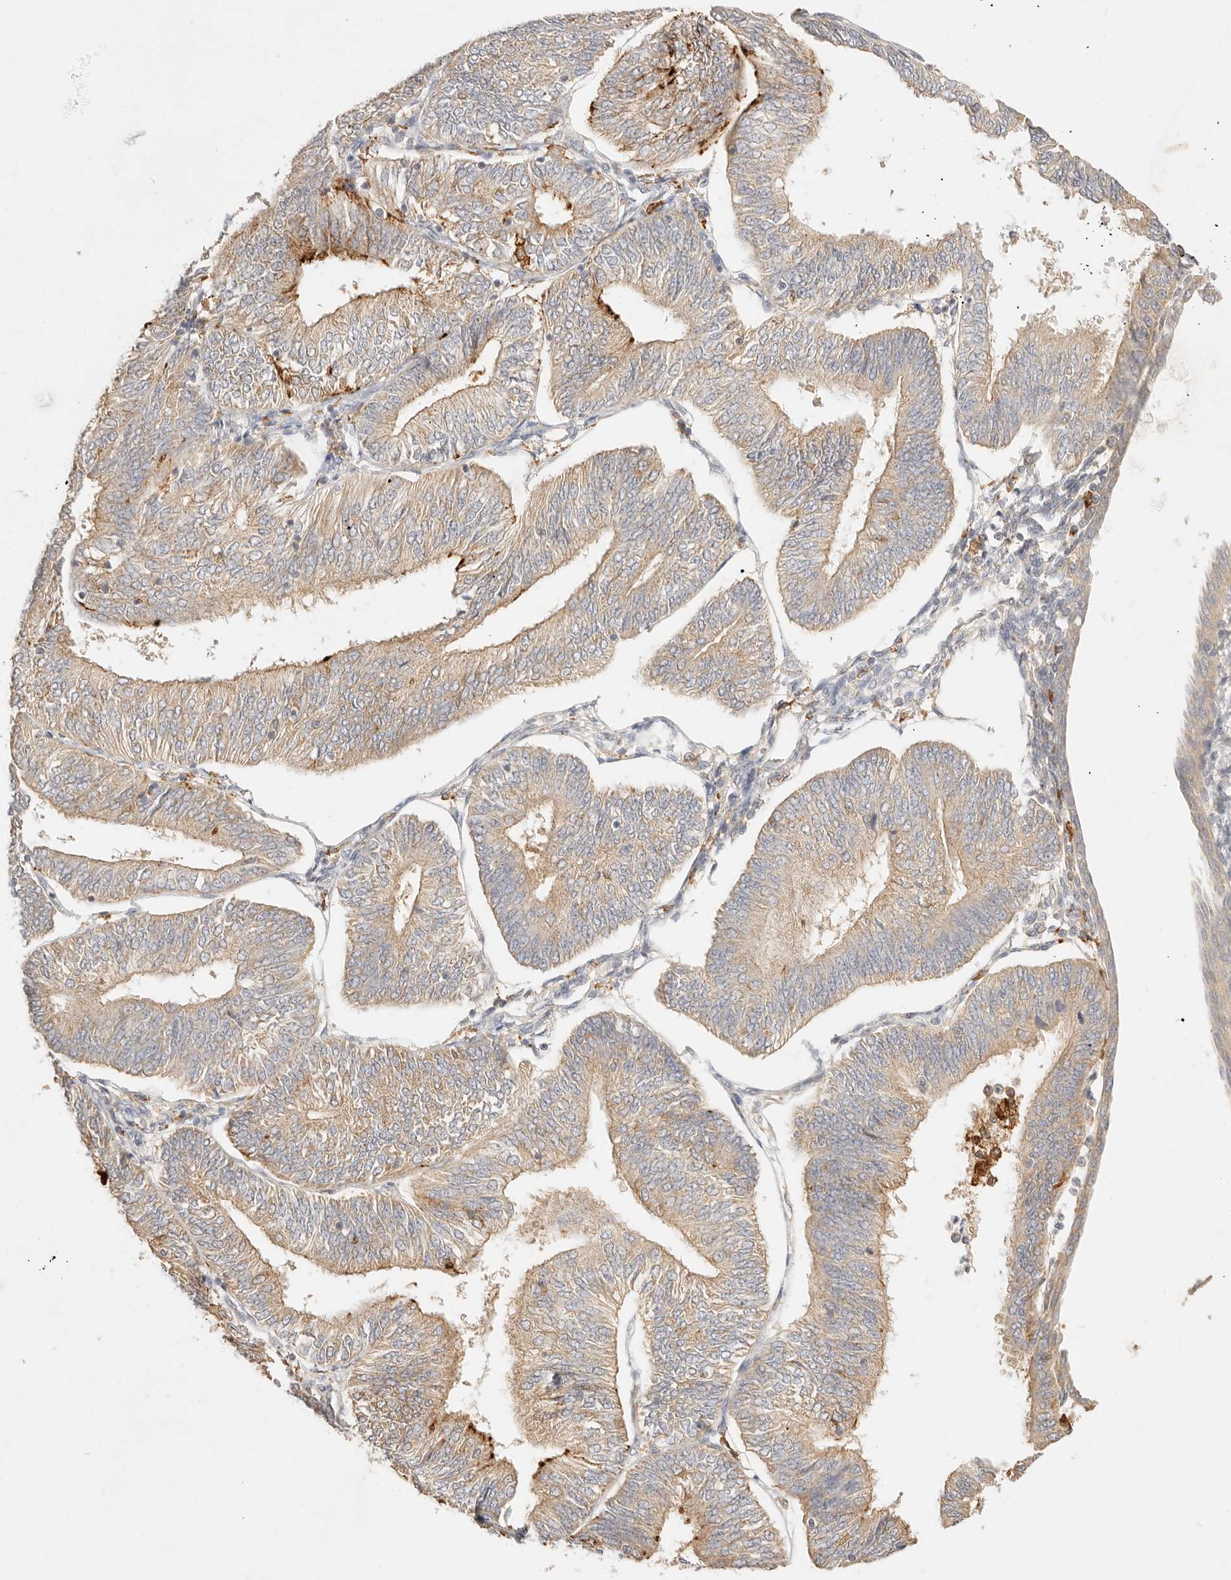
{"staining": {"intensity": "moderate", "quantity": ">75%", "location": "cytoplasmic/membranous"}, "tissue": "endometrial cancer", "cell_type": "Tumor cells", "image_type": "cancer", "snomed": [{"axis": "morphology", "description": "Adenocarcinoma, NOS"}, {"axis": "topography", "description": "Endometrium"}], "caption": "Moderate cytoplasmic/membranous positivity for a protein is appreciated in approximately >75% of tumor cells of endometrial adenocarcinoma using immunohistochemistry (IHC).", "gene": "HK2", "patient": {"sex": "female", "age": 58}}